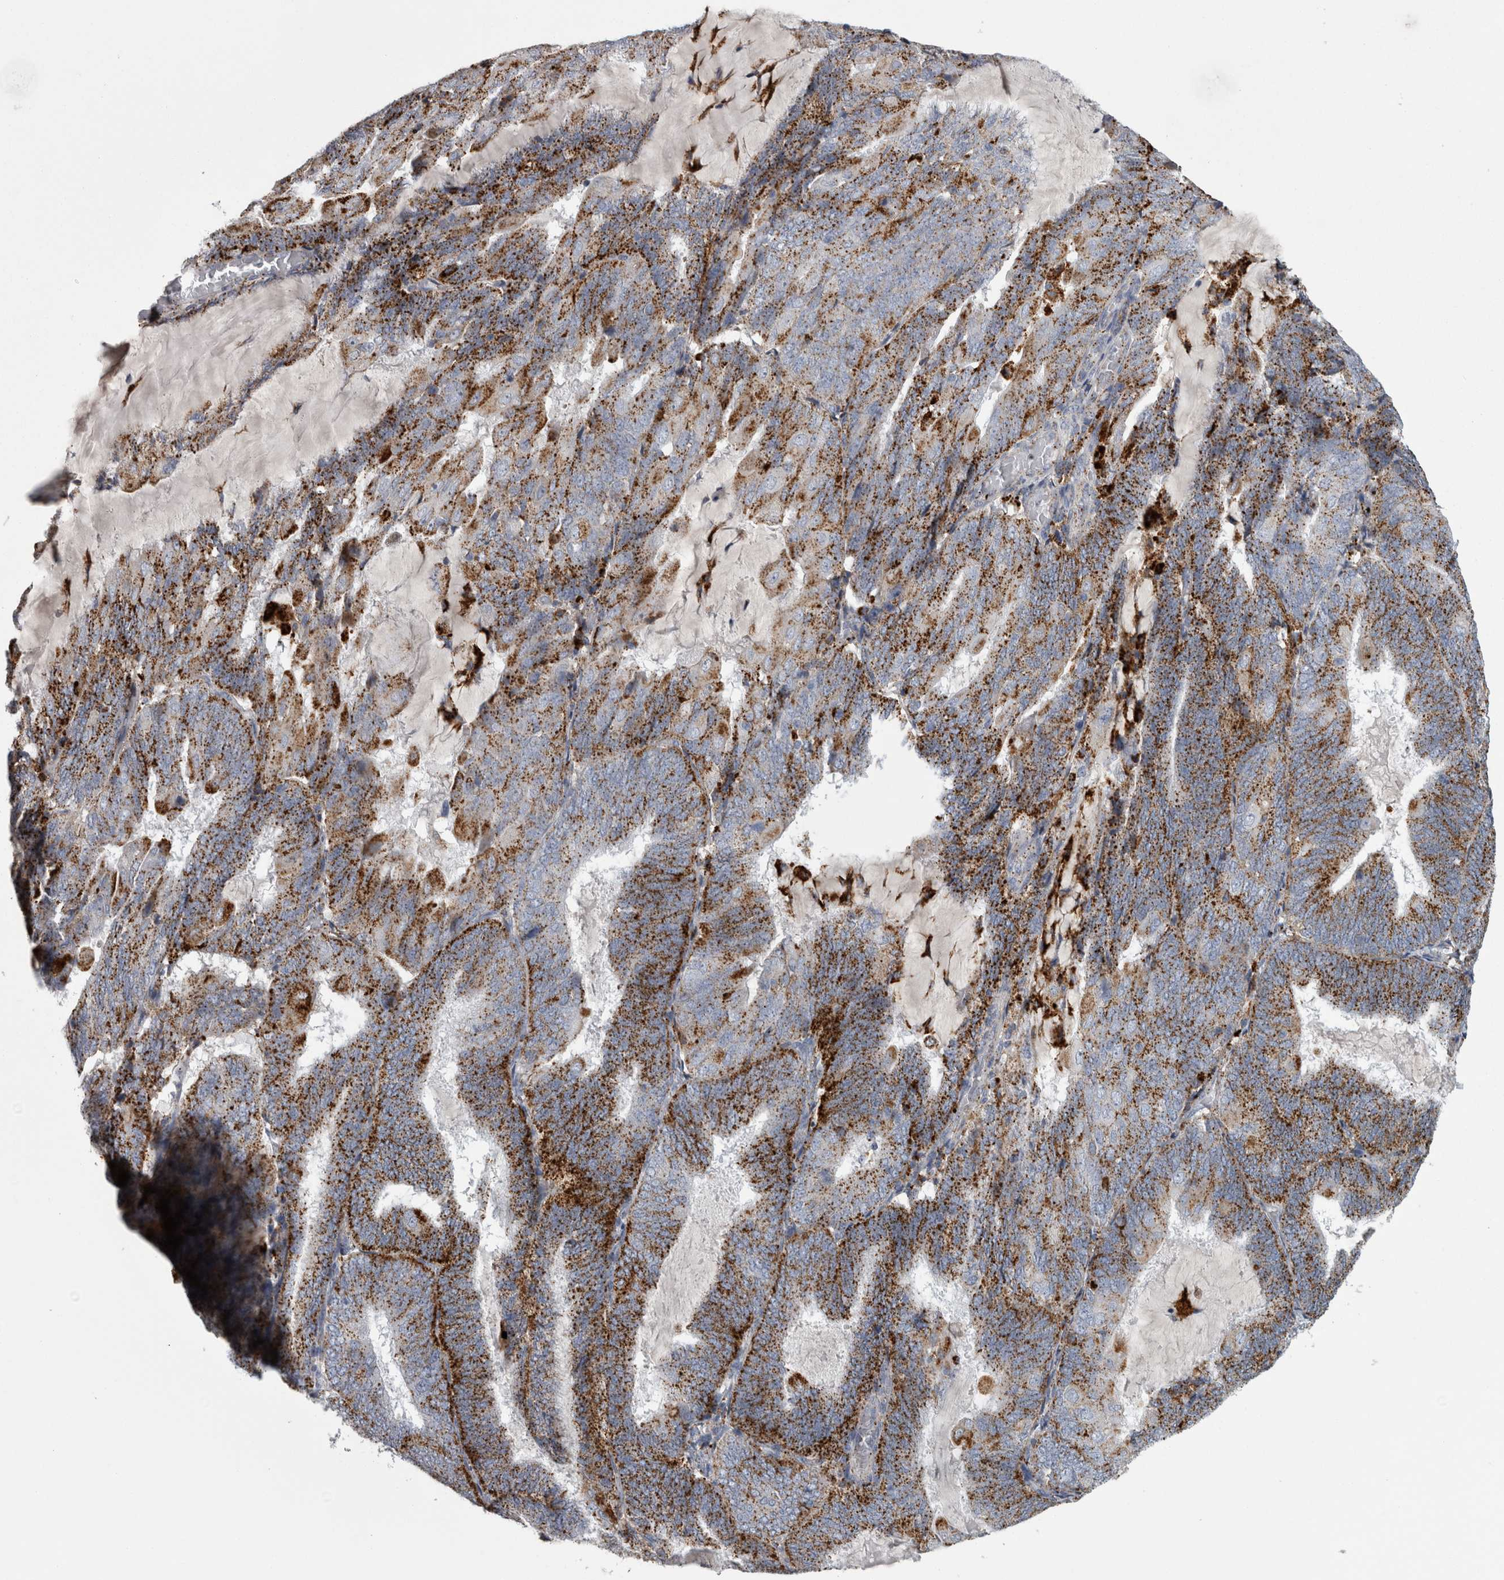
{"staining": {"intensity": "strong", "quantity": ">75%", "location": "cytoplasmic/membranous"}, "tissue": "endometrial cancer", "cell_type": "Tumor cells", "image_type": "cancer", "snomed": [{"axis": "morphology", "description": "Adenocarcinoma, NOS"}, {"axis": "topography", "description": "Endometrium"}], "caption": "High-magnification brightfield microscopy of adenocarcinoma (endometrial) stained with DAB (3,3'-diaminobenzidine) (brown) and counterstained with hematoxylin (blue). tumor cells exhibit strong cytoplasmic/membranous positivity is appreciated in about>75% of cells. The staining is performed using DAB brown chromogen to label protein expression. The nuclei are counter-stained blue using hematoxylin.", "gene": "DPP7", "patient": {"sex": "female", "age": 81}}